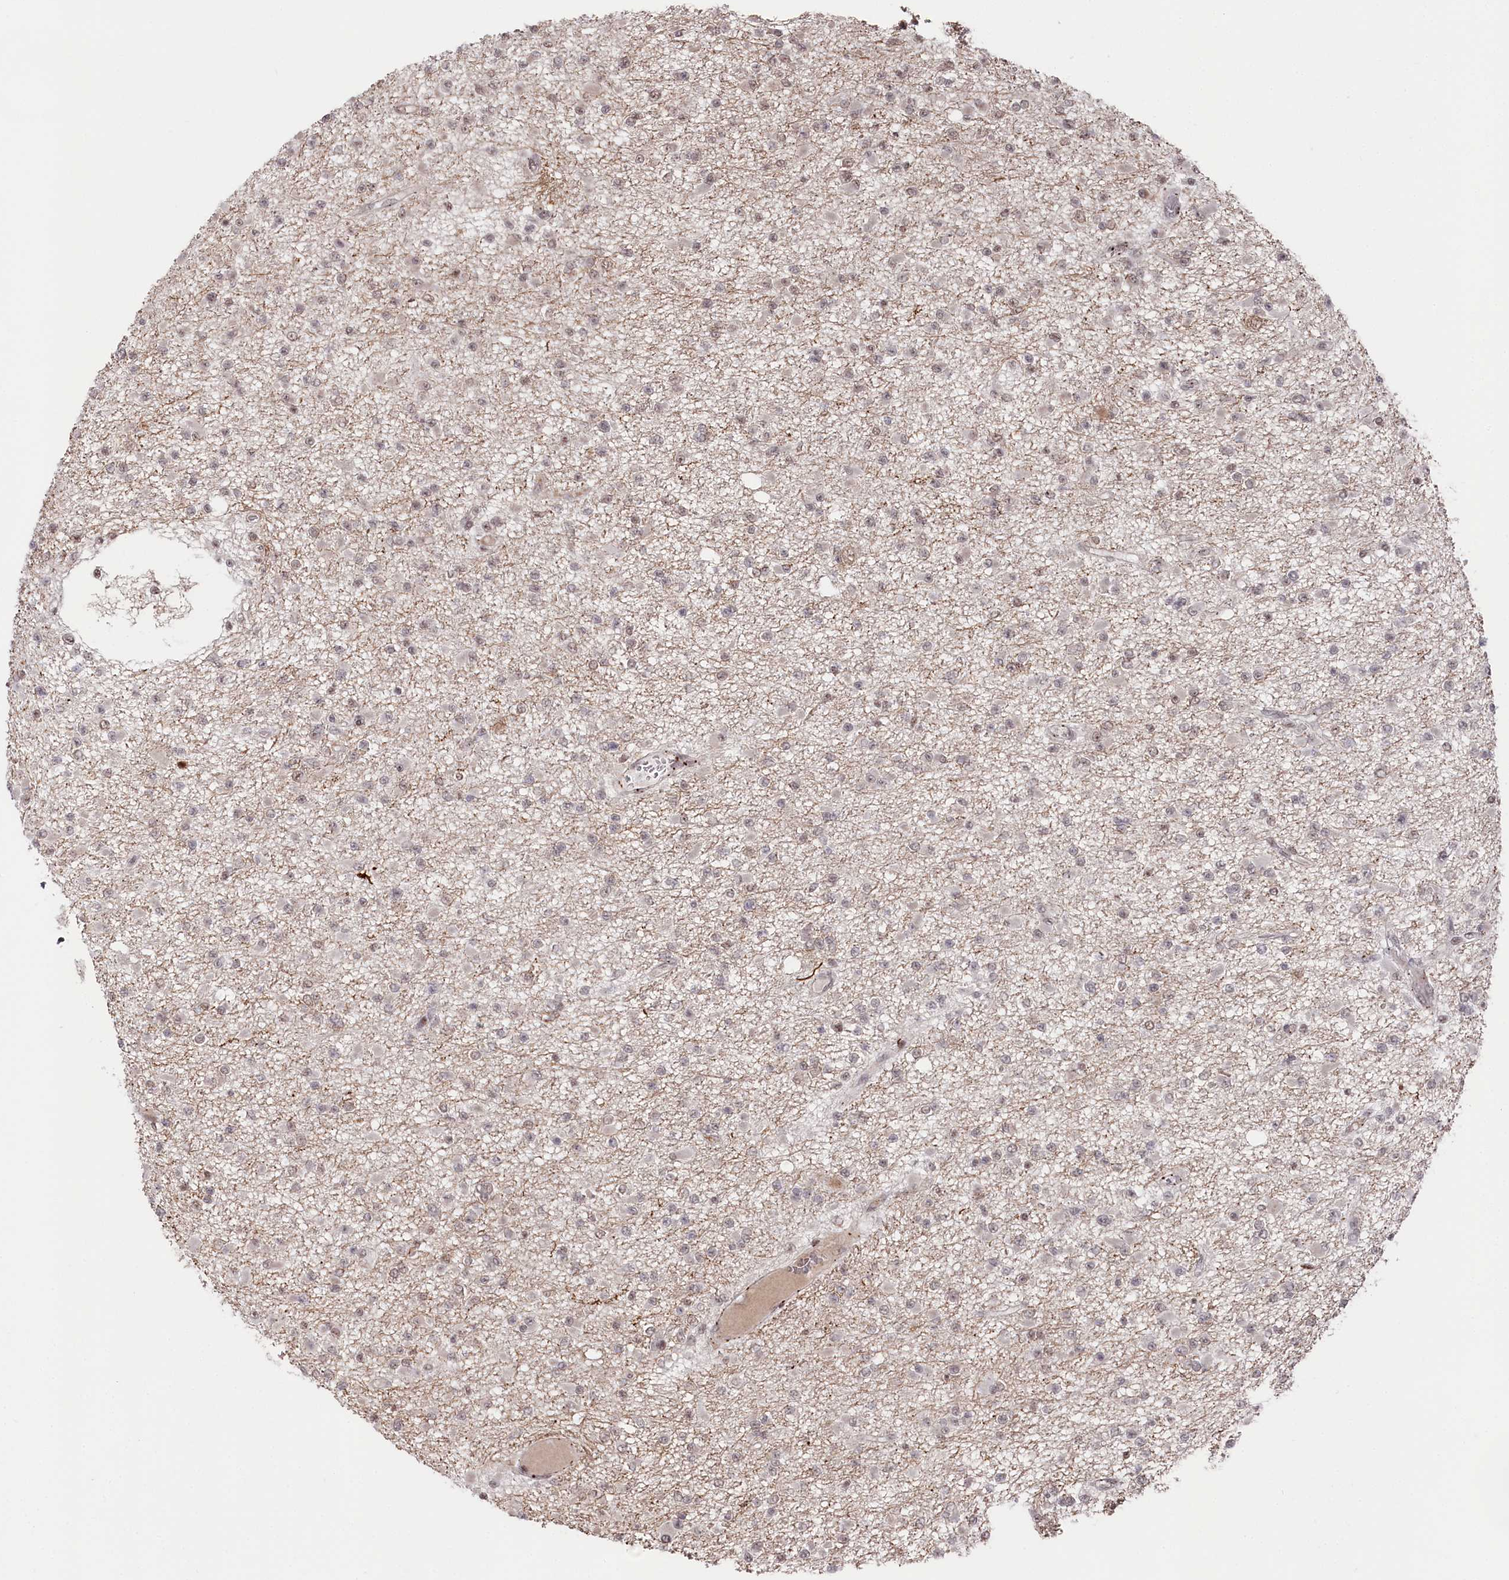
{"staining": {"intensity": "negative", "quantity": "none", "location": "none"}, "tissue": "glioma", "cell_type": "Tumor cells", "image_type": "cancer", "snomed": [{"axis": "morphology", "description": "Glioma, malignant, Low grade"}, {"axis": "topography", "description": "Brain"}], "caption": "Glioma was stained to show a protein in brown. There is no significant expression in tumor cells.", "gene": "POLR2H", "patient": {"sex": "female", "age": 22}}